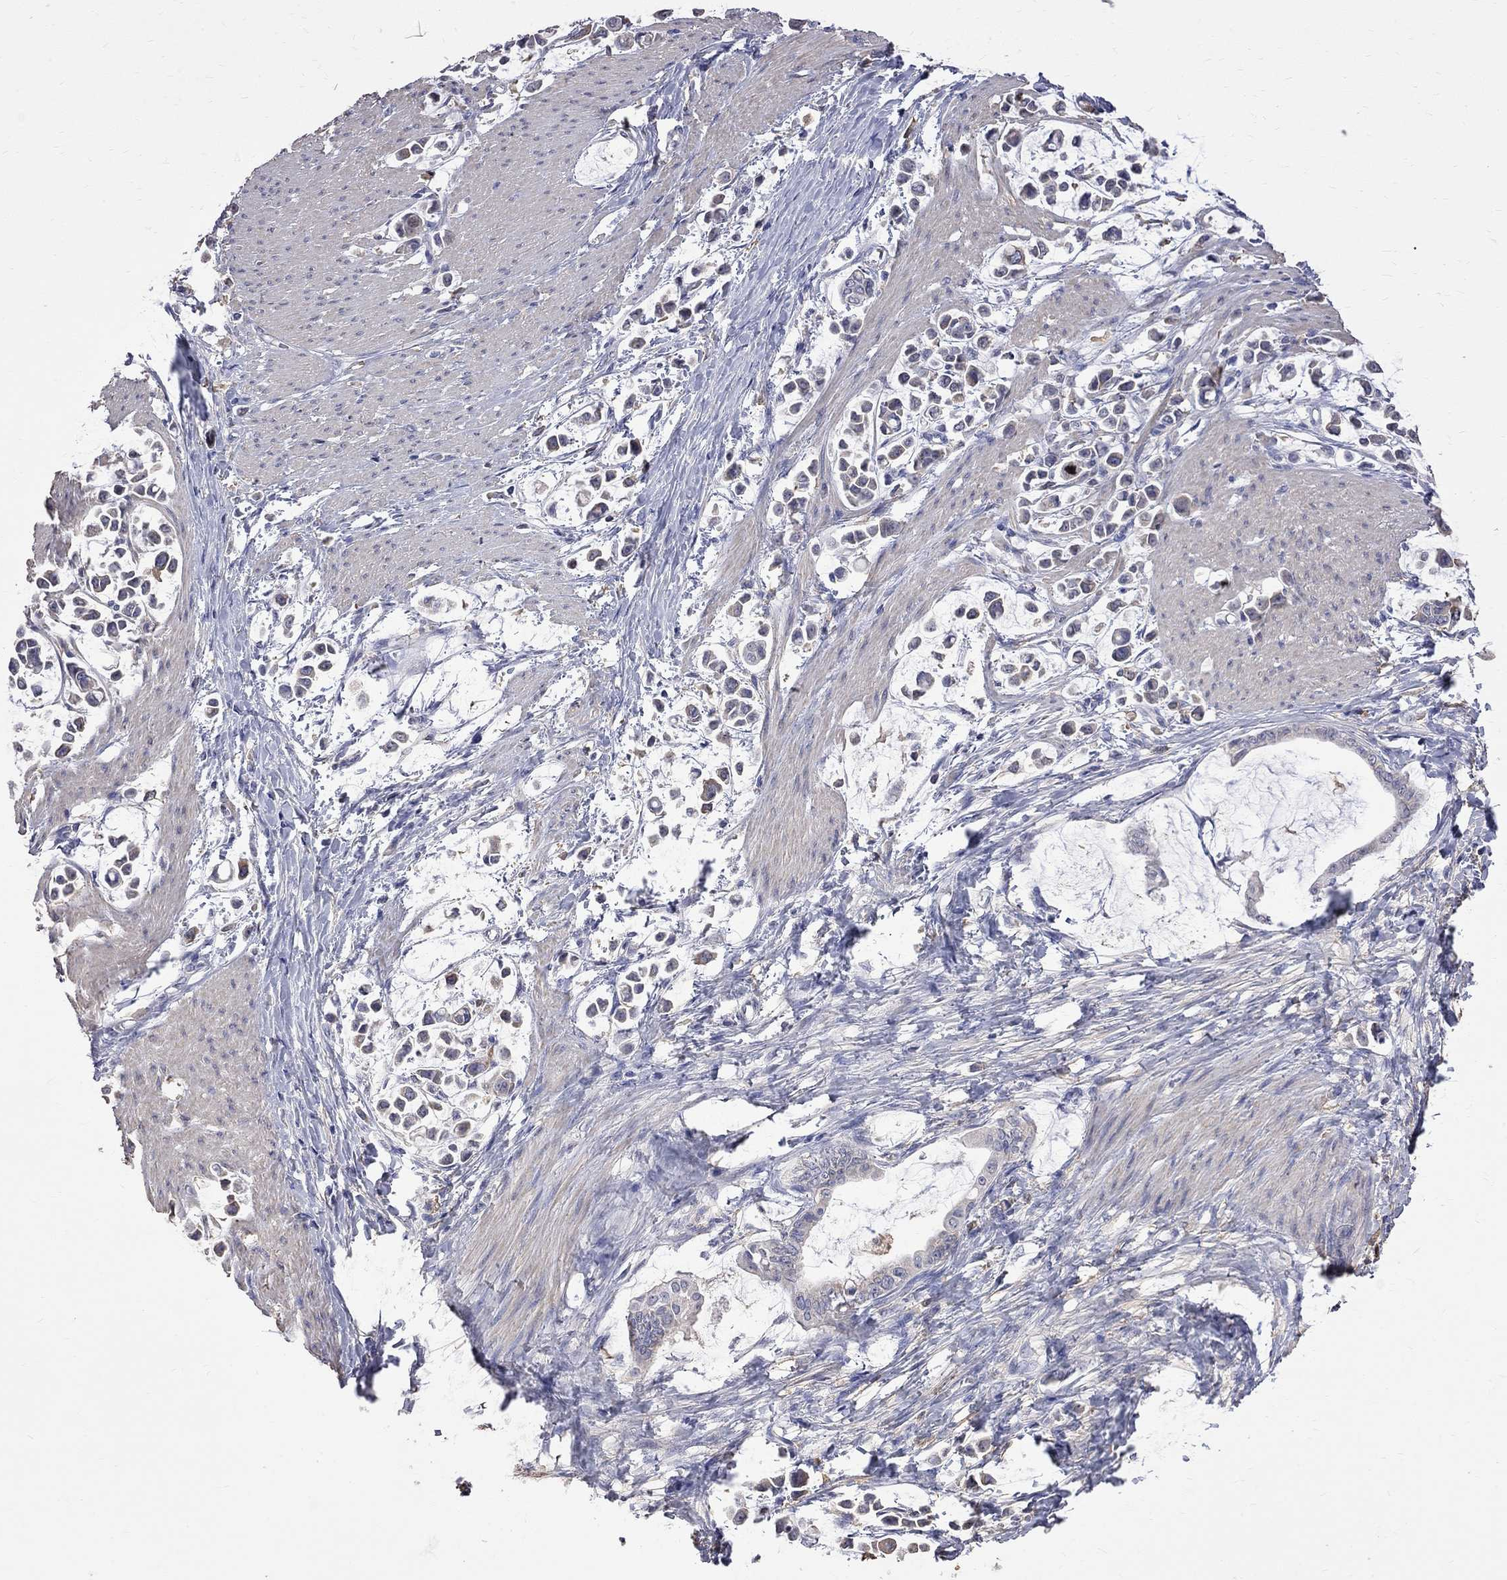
{"staining": {"intensity": "weak", "quantity": "<25%", "location": "cytoplasmic/membranous"}, "tissue": "stomach cancer", "cell_type": "Tumor cells", "image_type": "cancer", "snomed": [{"axis": "morphology", "description": "Adenocarcinoma, NOS"}, {"axis": "topography", "description": "Stomach"}], "caption": "A micrograph of human stomach adenocarcinoma is negative for staining in tumor cells.", "gene": "CKAP2", "patient": {"sex": "male", "age": 82}}